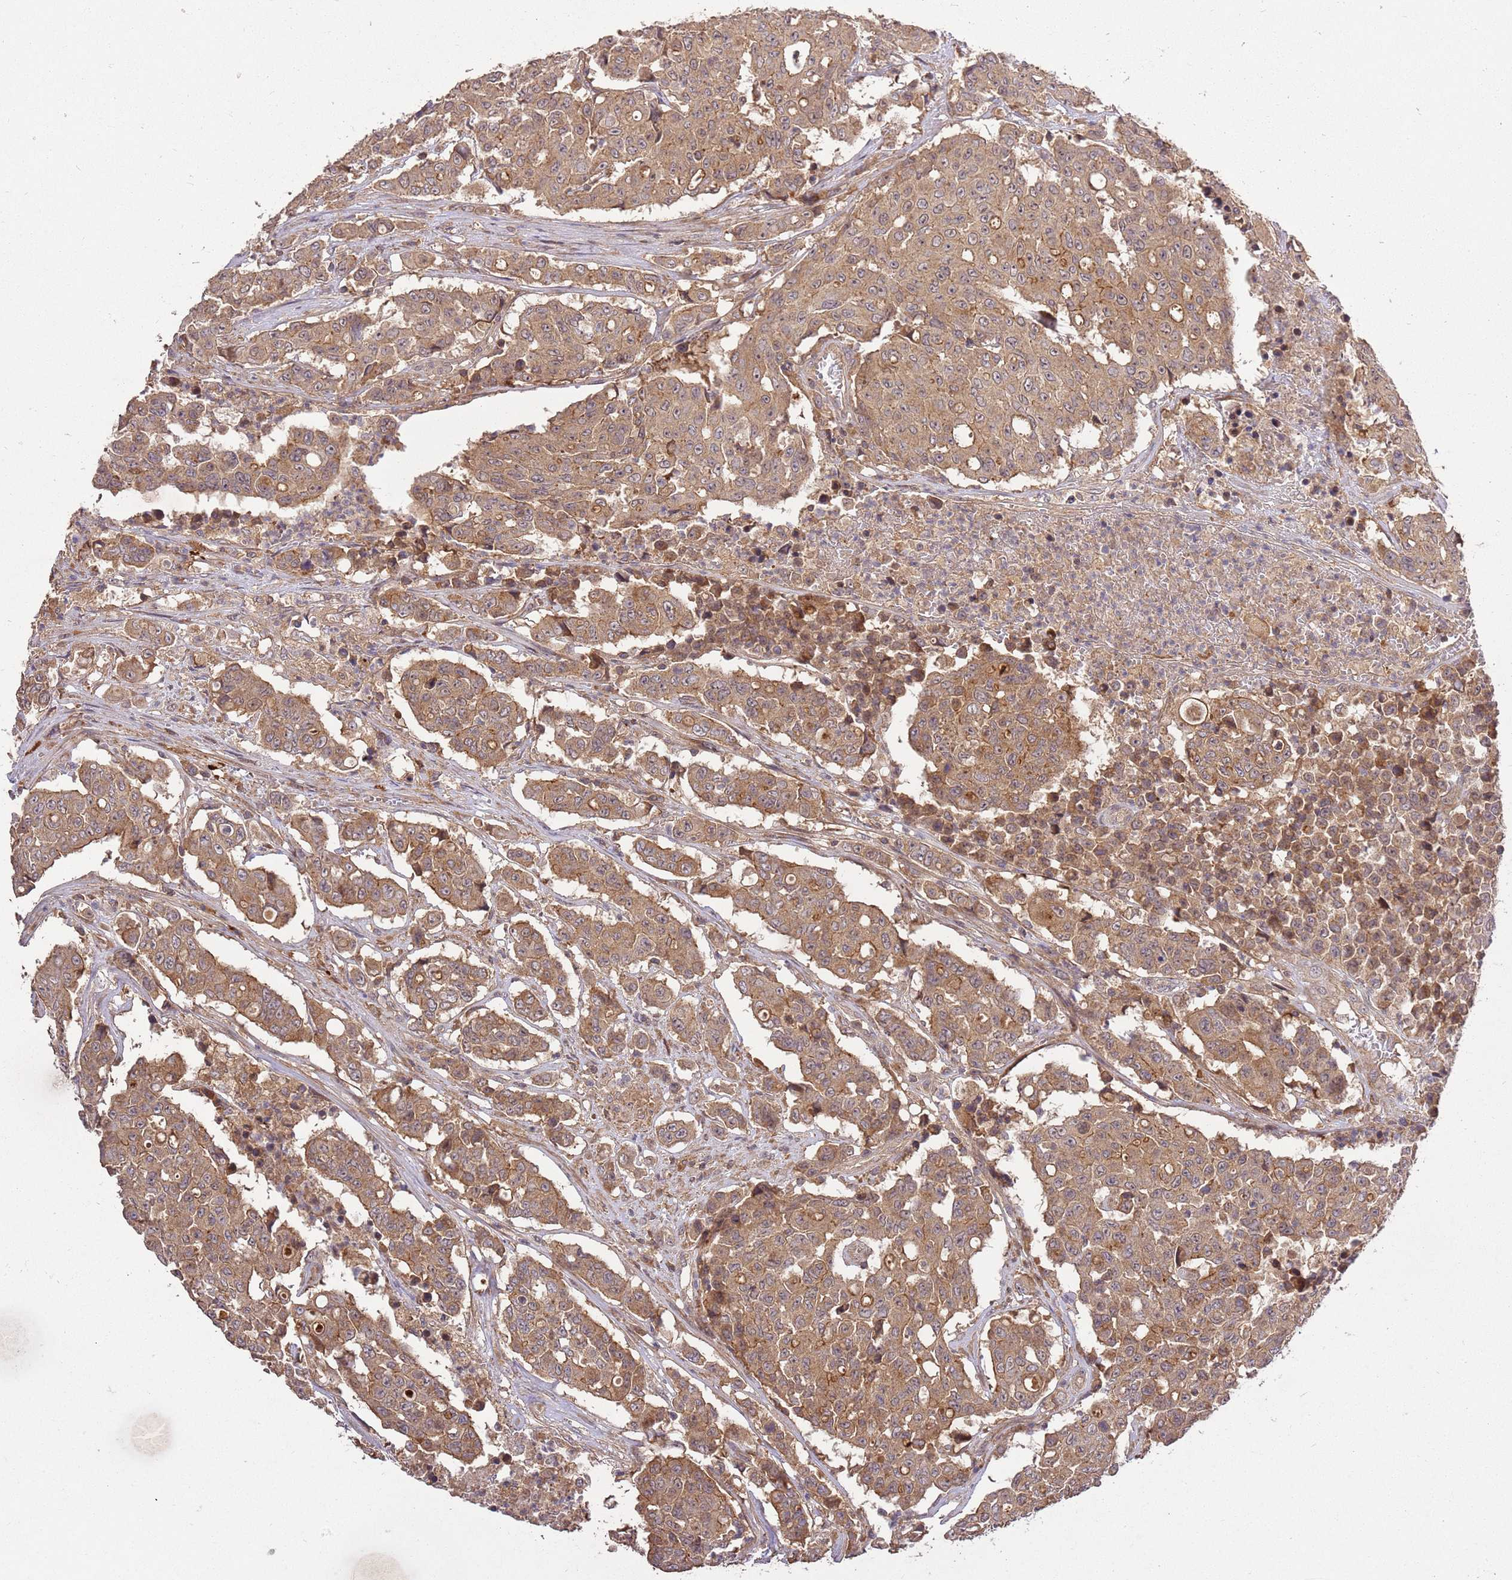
{"staining": {"intensity": "moderate", "quantity": ">75%", "location": "cytoplasmic/membranous"}, "tissue": "colorectal cancer", "cell_type": "Tumor cells", "image_type": "cancer", "snomed": [{"axis": "morphology", "description": "Adenocarcinoma, NOS"}, {"axis": "topography", "description": "Colon"}], "caption": "DAB (3,3'-diaminobenzidine) immunohistochemical staining of colorectal cancer (adenocarcinoma) exhibits moderate cytoplasmic/membranous protein staining in about >75% of tumor cells.", "gene": "GAREM1", "patient": {"sex": "male", "age": 51}}